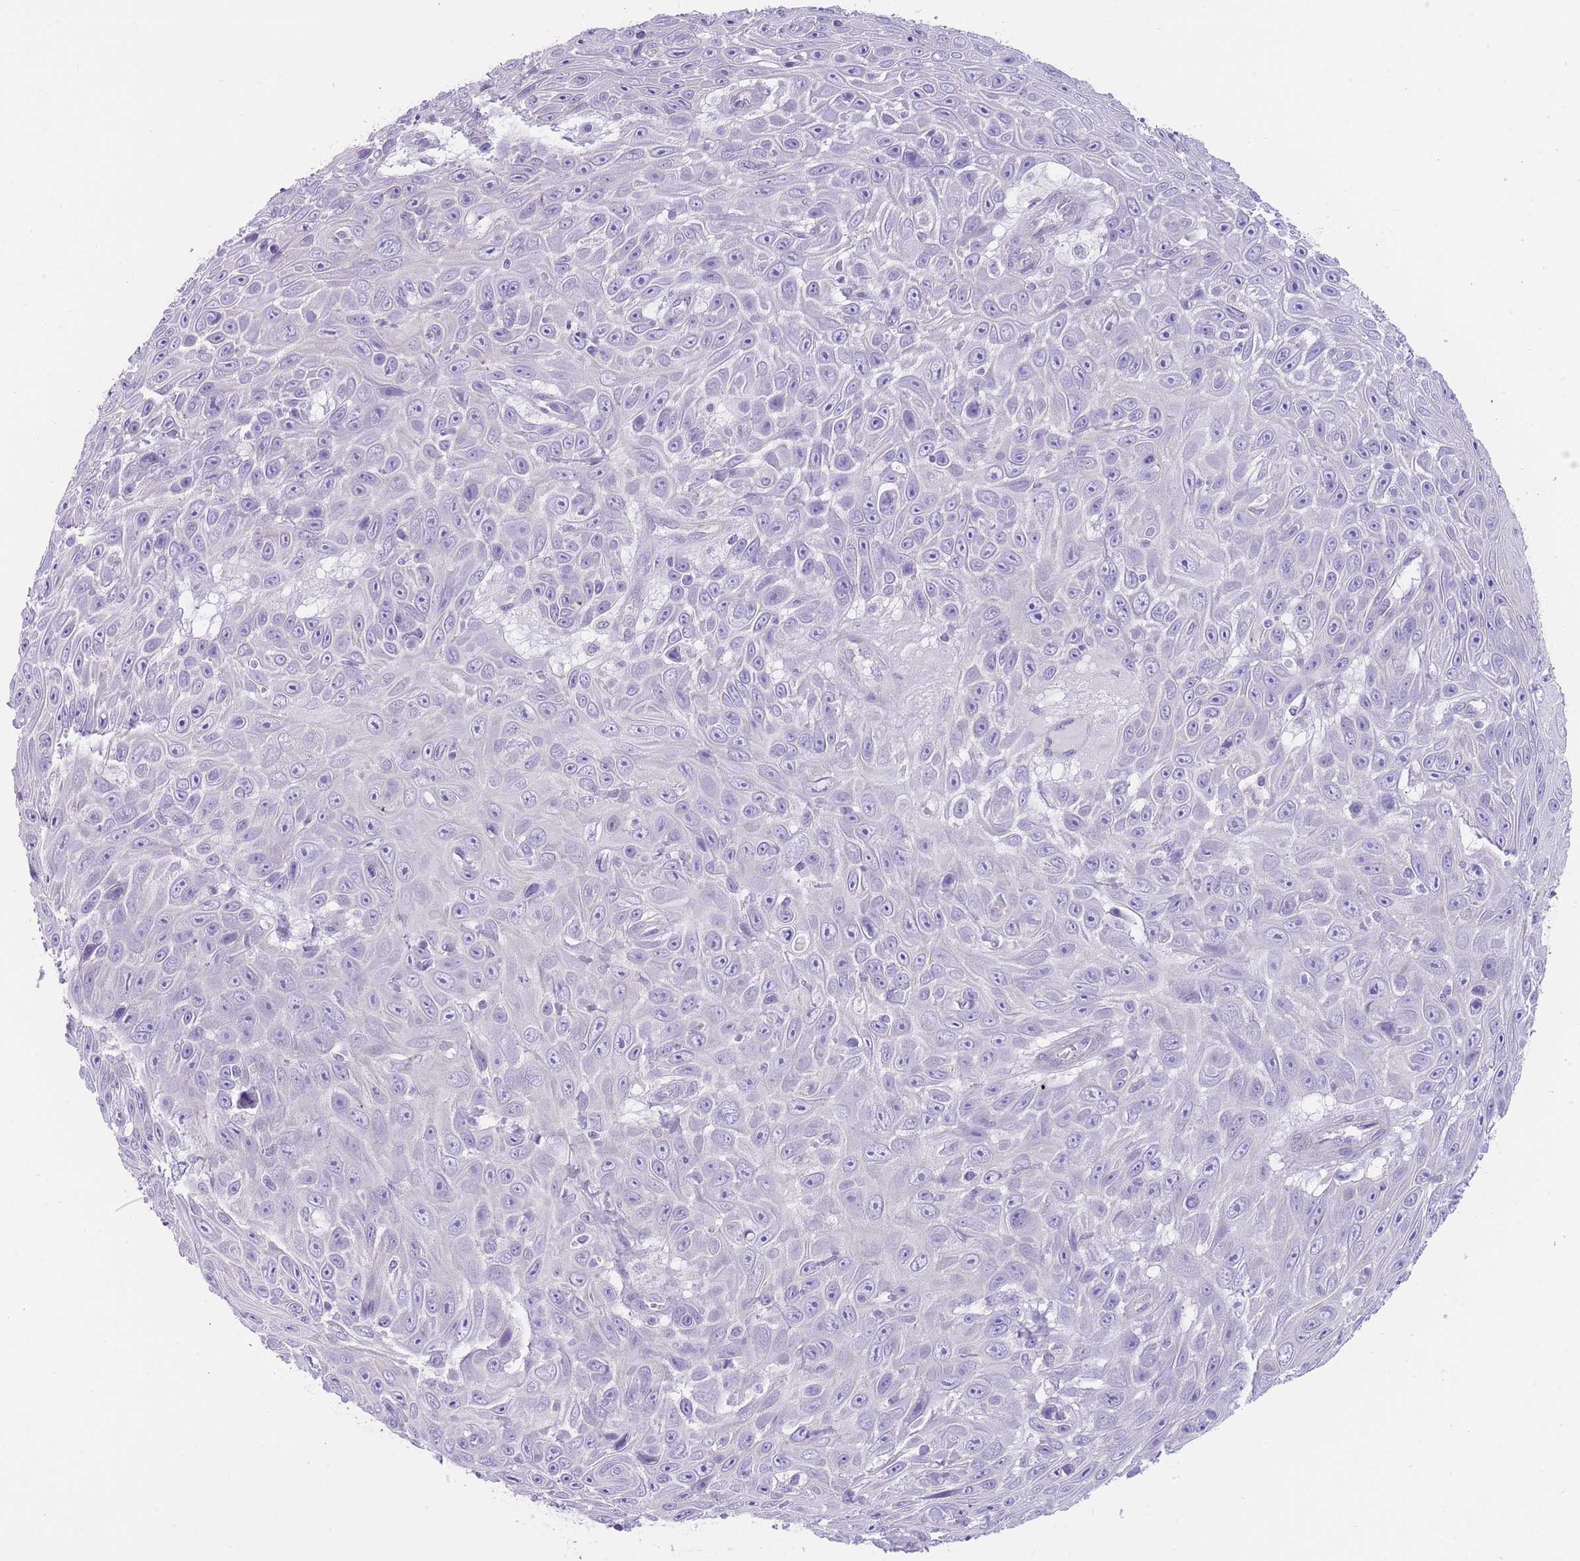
{"staining": {"intensity": "negative", "quantity": "none", "location": "none"}, "tissue": "skin cancer", "cell_type": "Tumor cells", "image_type": "cancer", "snomed": [{"axis": "morphology", "description": "Squamous cell carcinoma, NOS"}, {"axis": "topography", "description": "Skin"}], "caption": "This is a photomicrograph of IHC staining of skin cancer (squamous cell carcinoma), which shows no positivity in tumor cells.", "gene": "OR11H12", "patient": {"sex": "male", "age": 82}}